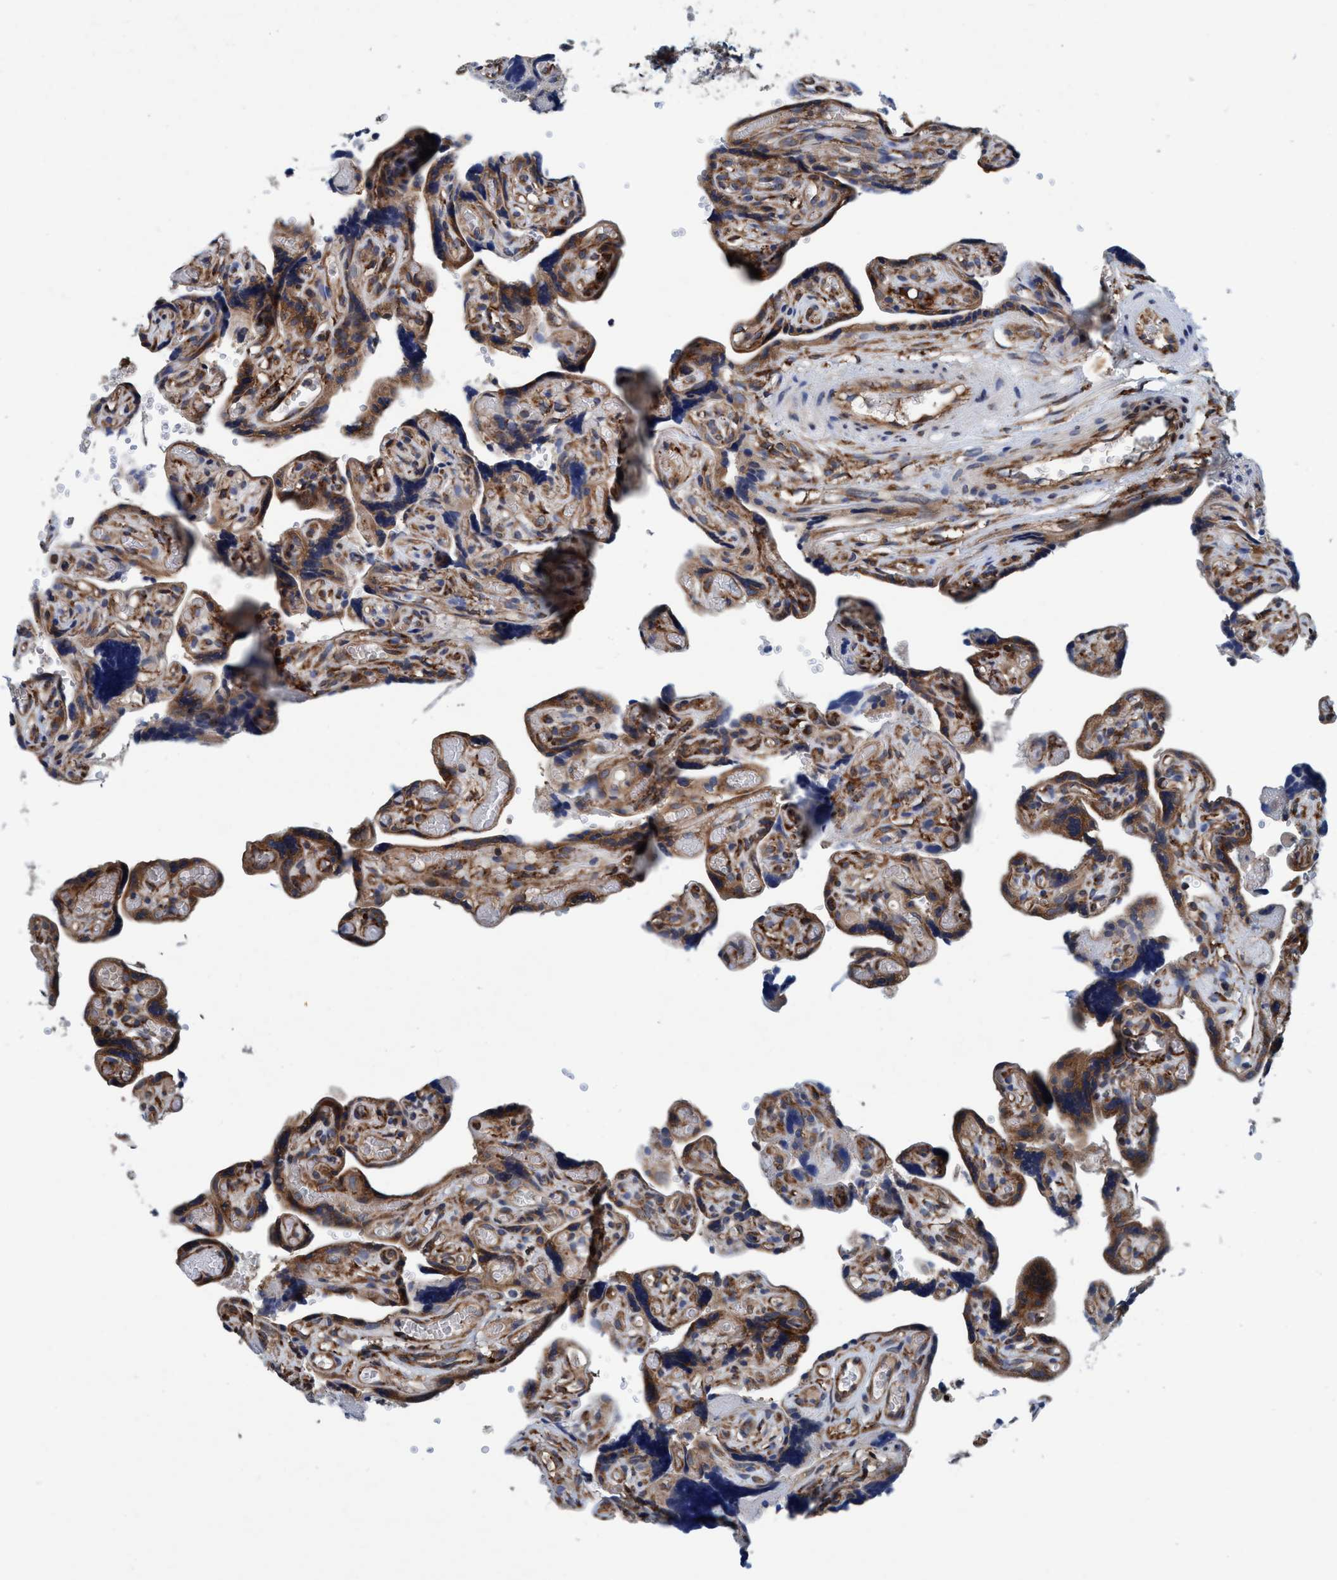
{"staining": {"intensity": "moderate", "quantity": ">75%", "location": "cytoplasmic/membranous"}, "tissue": "placenta", "cell_type": "Decidual cells", "image_type": "normal", "snomed": [{"axis": "morphology", "description": "Normal tissue, NOS"}, {"axis": "topography", "description": "Placenta"}], "caption": "Immunohistochemistry (IHC) staining of normal placenta, which shows medium levels of moderate cytoplasmic/membranous staining in approximately >75% of decidual cells indicating moderate cytoplasmic/membranous protein expression. The staining was performed using DAB (3,3'-diaminobenzidine) (brown) for protein detection and nuclei were counterstained in hematoxylin (blue).", "gene": "ENDOG", "patient": {"sex": "female", "age": 30}}